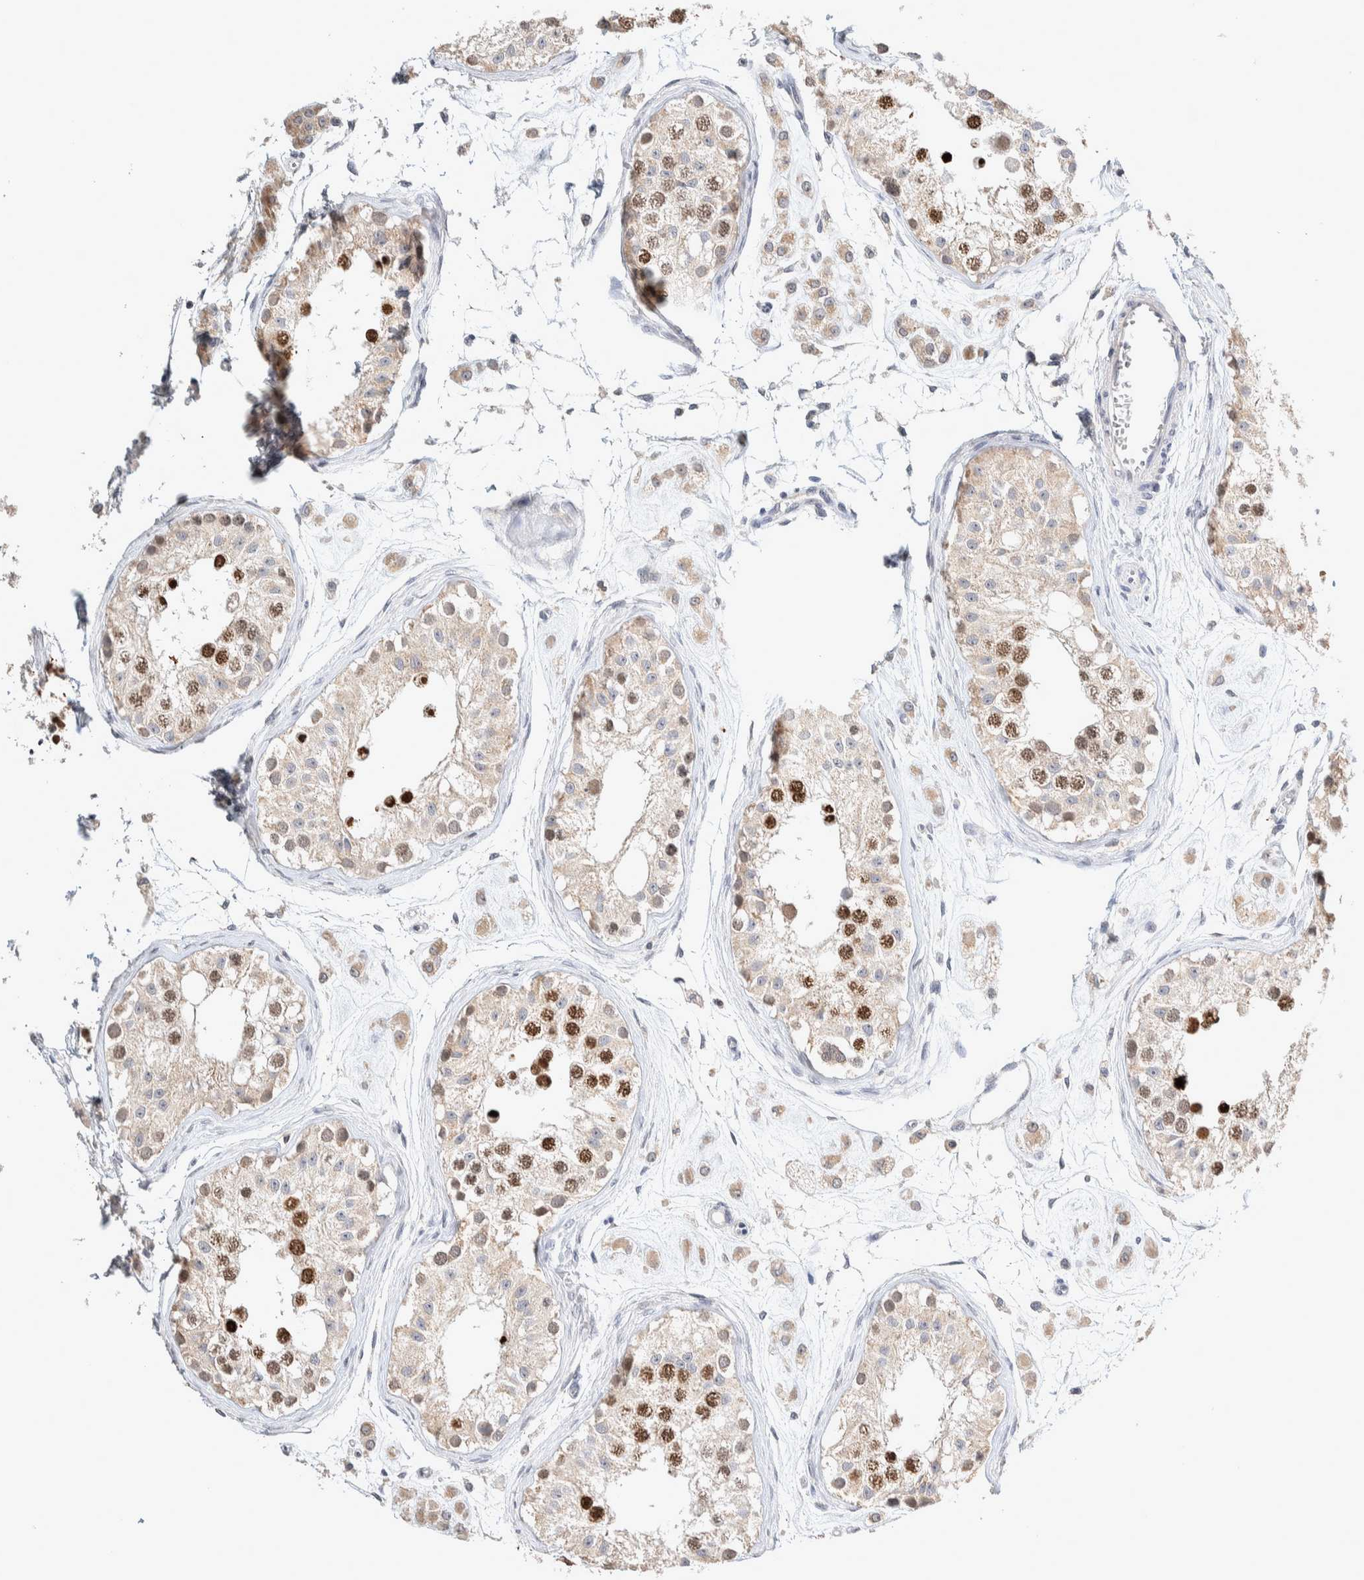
{"staining": {"intensity": "strong", "quantity": "25%-75%", "location": "nuclear"}, "tissue": "testis", "cell_type": "Cells in seminiferous ducts", "image_type": "normal", "snomed": [{"axis": "morphology", "description": "Normal tissue, NOS"}, {"axis": "morphology", "description": "Adenocarcinoma, metastatic, NOS"}, {"axis": "topography", "description": "Testis"}], "caption": "Immunohistochemical staining of benign testis demonstrates 25%-75% levels of strong nuclear protein staining in about 25%-75% of cells in seminiferous ducts.", "gene": "CRAT", "patient": {"sex": "male", "age": 26}}